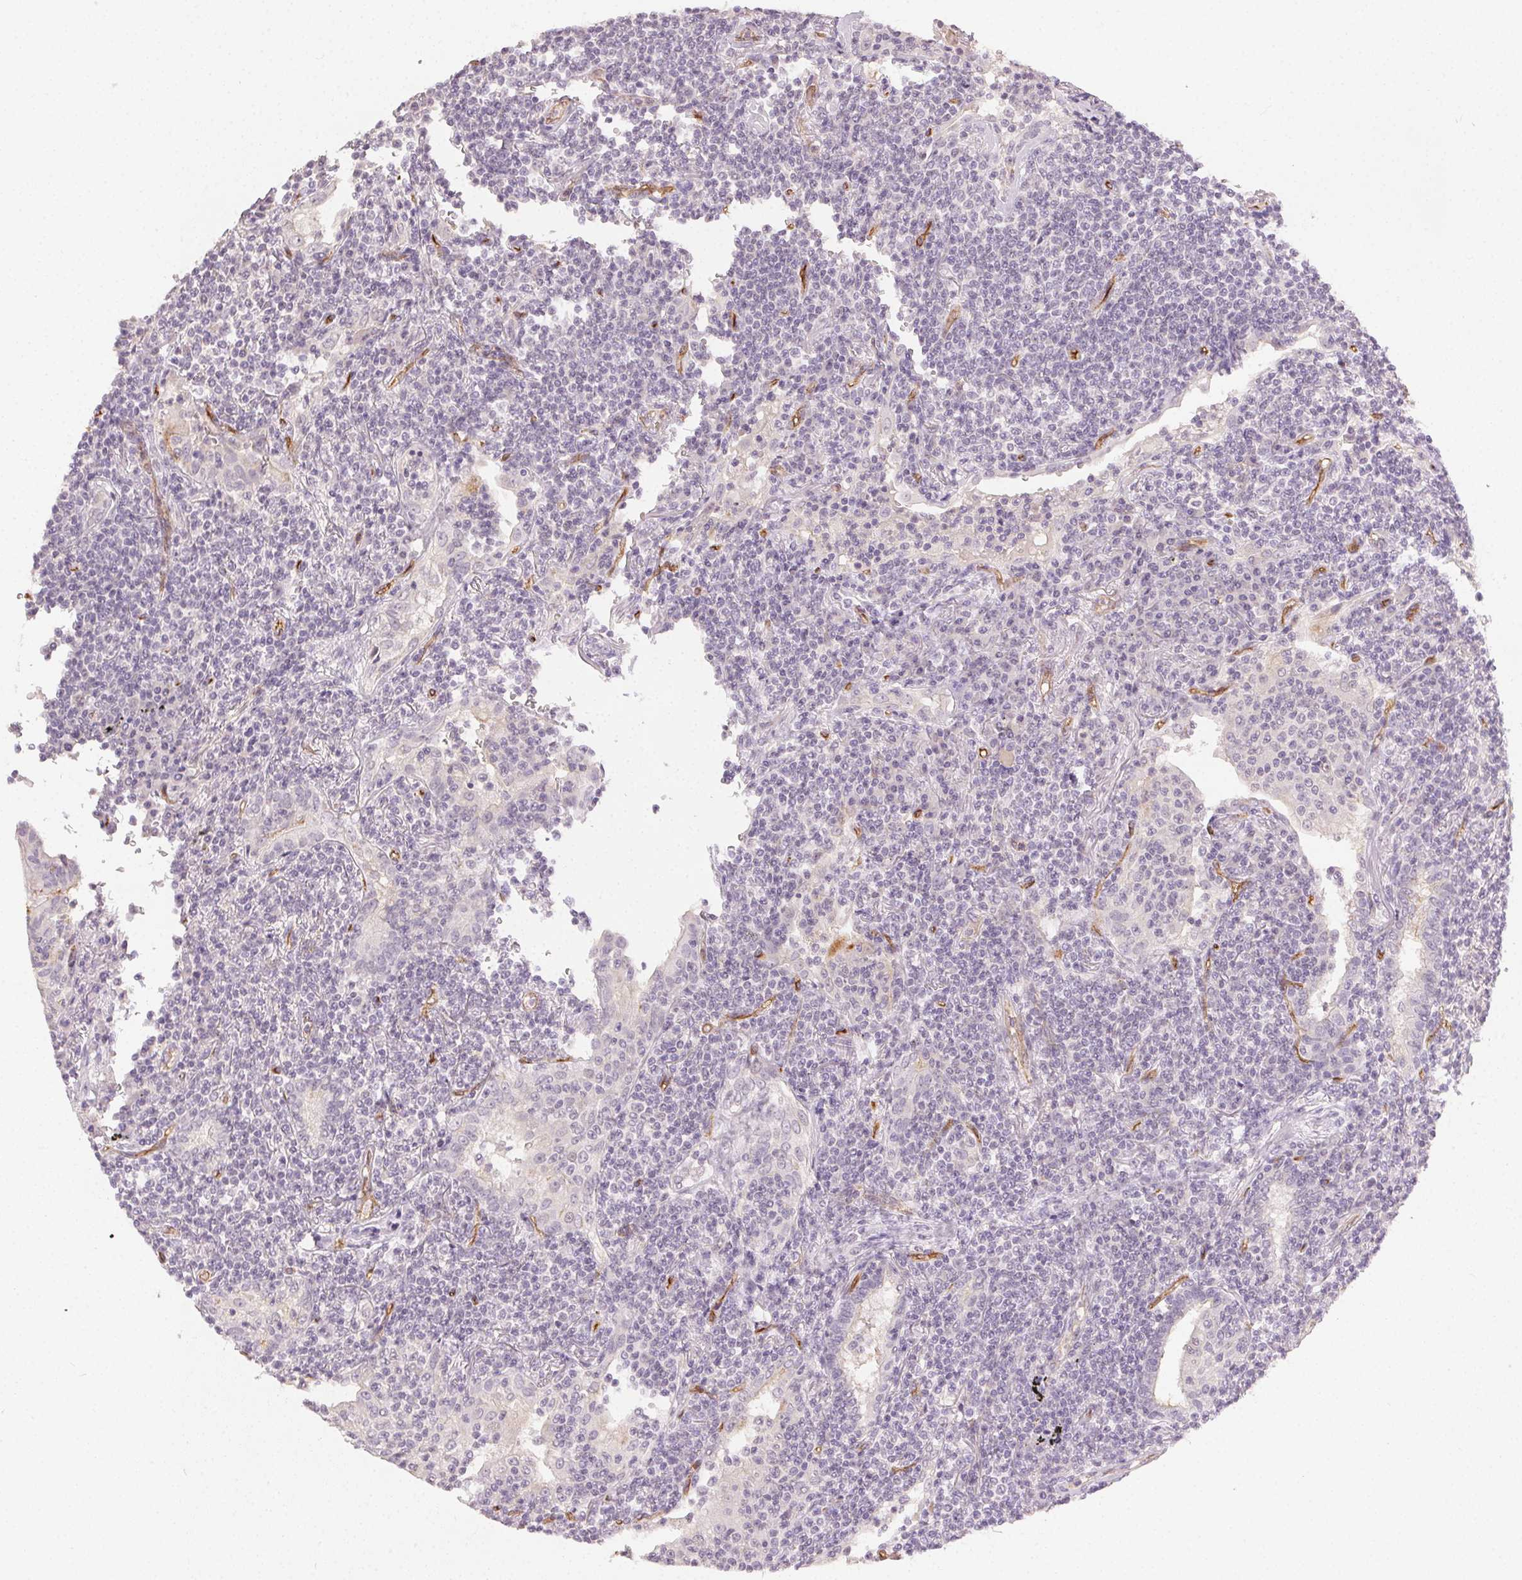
{"staining": {"intensity": "negative", "quantity": "none", "location": "none"}, "tissue": "lymphoma", "cell_type": "Tumor cells", "image_type": "cancer", "snomed": [{"axis": "morphology", "description": "Malignant lymphoma, non-Hodgkin's type, Low grade"}, {"axis": "topography", "description": "Lung"}], "caption": "This micrograph is of low-grade malignant lymphoma, non-Hodgkin's type stained with IHC to label a protein in brown with the nuclei are counter-stained blue. There is no positivity in tumor cells.", "gene": "PODXL", "patient": {"sex": "female", "age": 71}}